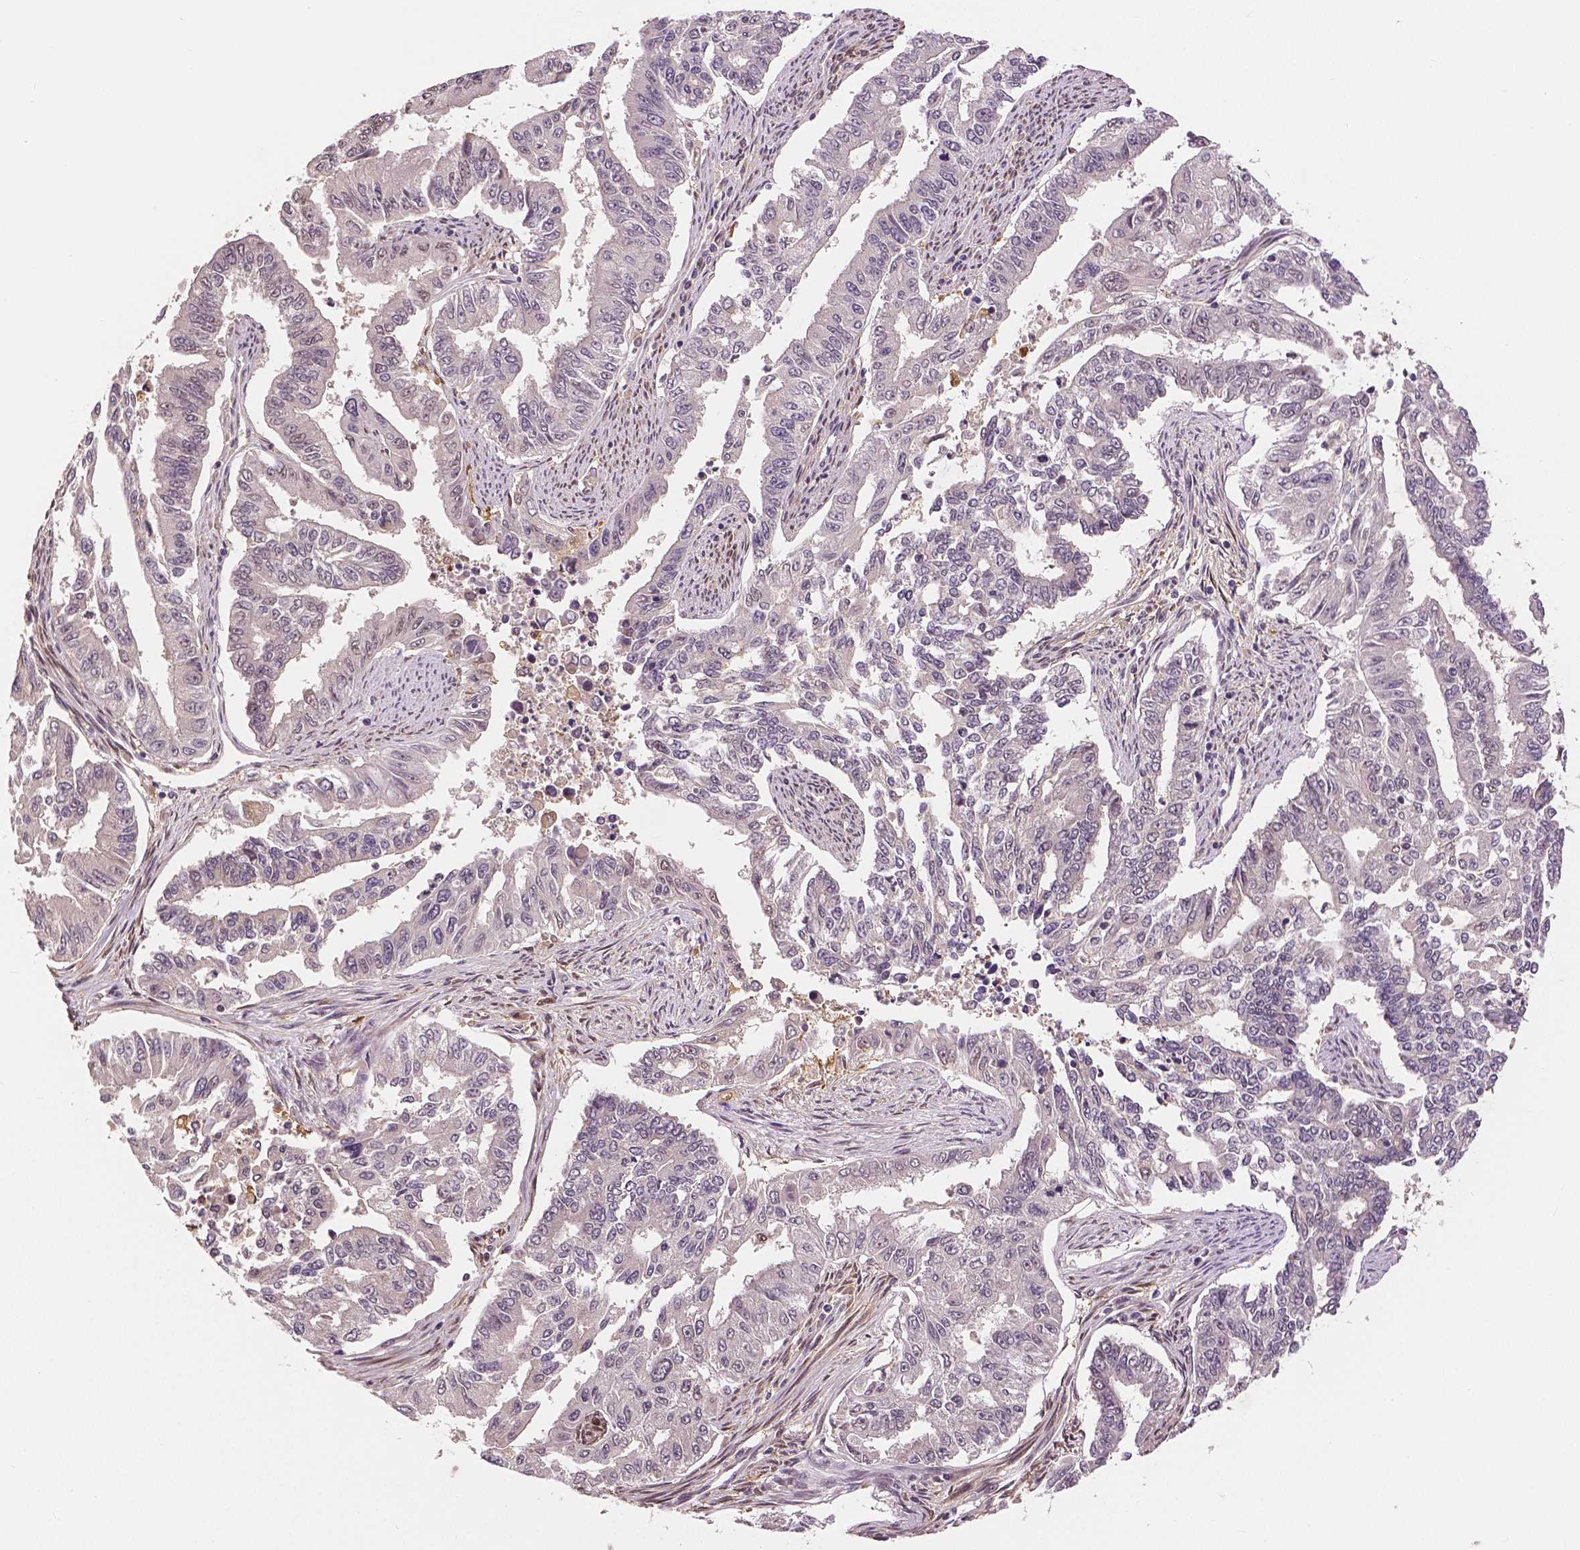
{"staining": {"intensity": "negative", "quantity": "none", "location": "none"}, "tissue": "endometrial cancer", "cell_type": "Tumor cells", "image_type": "cancer", "snomed": [{"axis": "morphology", "description": "Adenocarcinoma, NOS"}, {"axis": "topography", "description": "Uterus"}], "caption": "Image shows no protein staining in tumor cells of endometrial cancer (adenocarcinoma) tissue. (DAB immunohistochemistry (IHC) with hematoxylin counter stain).", "gene": "MAP1LC3B", "patient": {"sex": "female", "age": 59}}